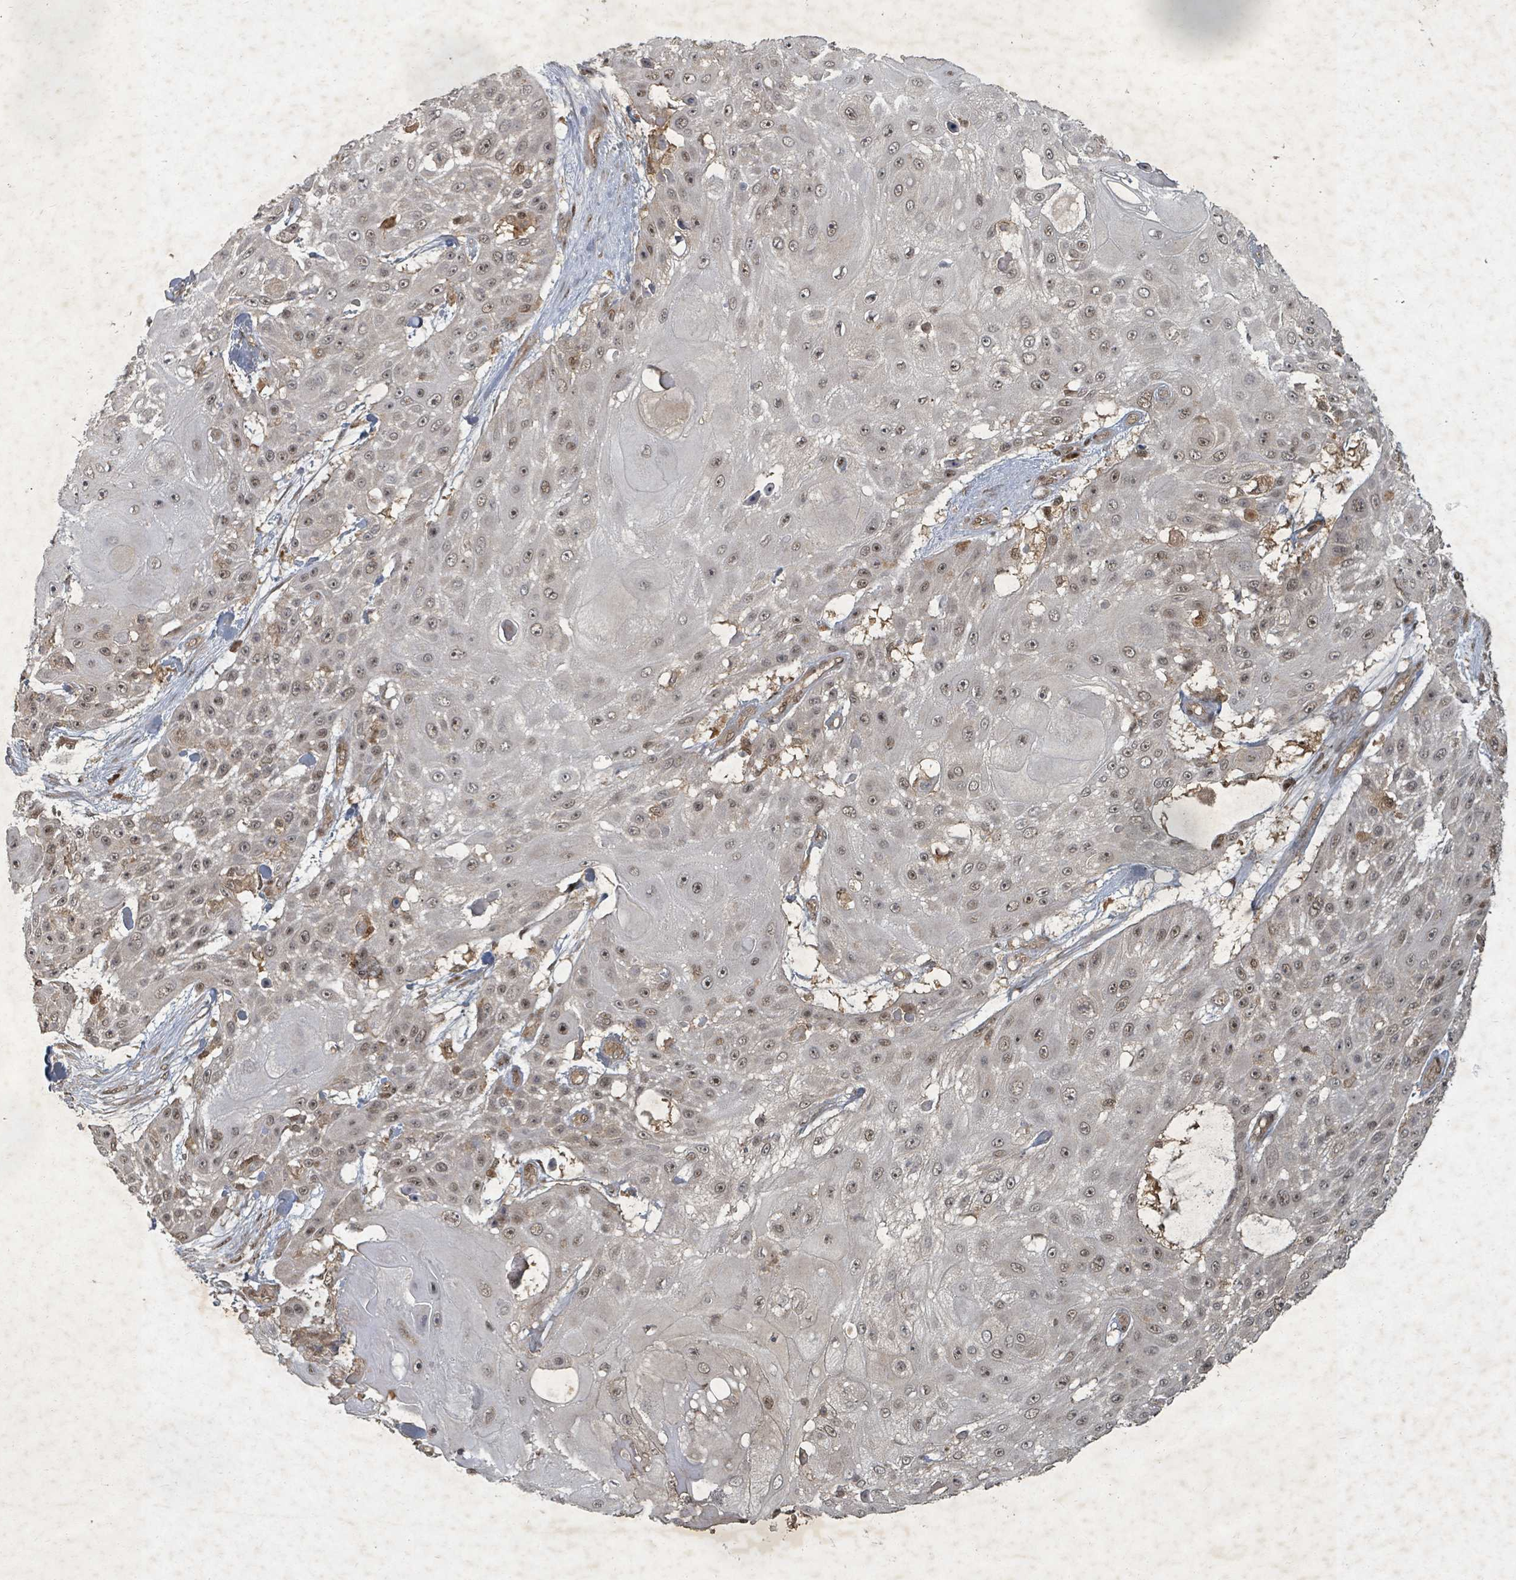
{"staining": {"intensity": "moderate", "quantity": "25%-75%", "location": "nuclear"}, "tissue": "skin cancer", "cell_type": "Tumor cells", "image_type": "cancer", "snomed": [{"axis": "morphology", "description": "Squamous cell carcinoma, NOS"}, {"axis": "topography", "description": "Skin"}], "caption": "IHC of squamous cell carcinoma (skin) exhibits medium levels of moderate nuclear positivity in approximately 25%-75% of tumor cells.", "gene": "KDM4E", "patient": {"sex": "female", "age": 86}}